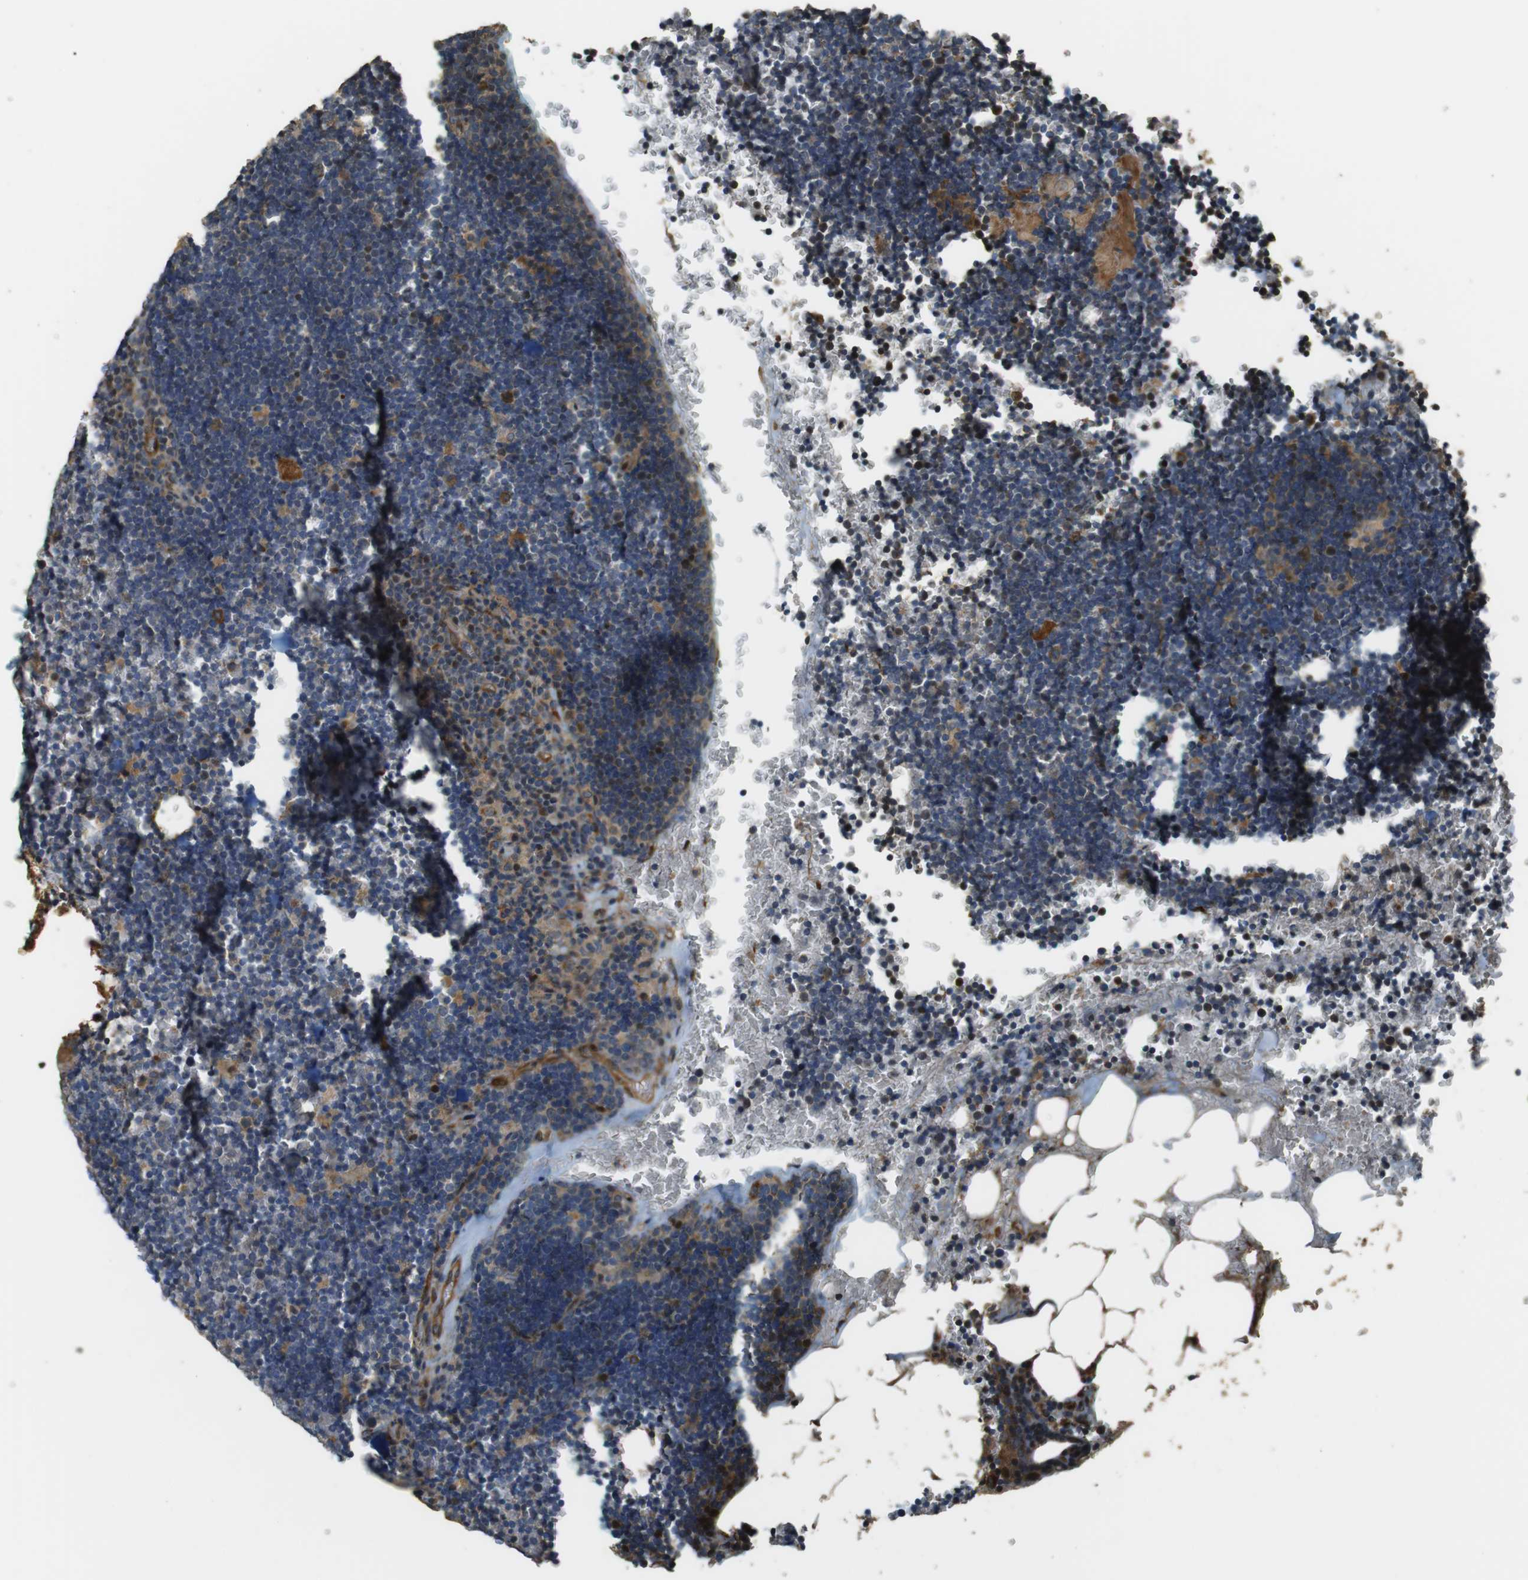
{"staining": {"intensity": "weak", "quantity": "25%-75%", "location": "cytoplasmic/membranous"}, "tissue": "lymph node", "cell_type": "Germinal center cells", "image_type": "normal", "snomed": [{"axis": "morphology", "description": "Normal tissue, NOS"}, {"axis": "topography", "description": "Lymph node"}], "caption": "Protein staining shows weak cytoplasmic/membranous staining in approximately 25%-75% of germinal center cells in normal lymph node.", "gene": "MSRB3", "patient": {"sex": "male", "age": 33}}